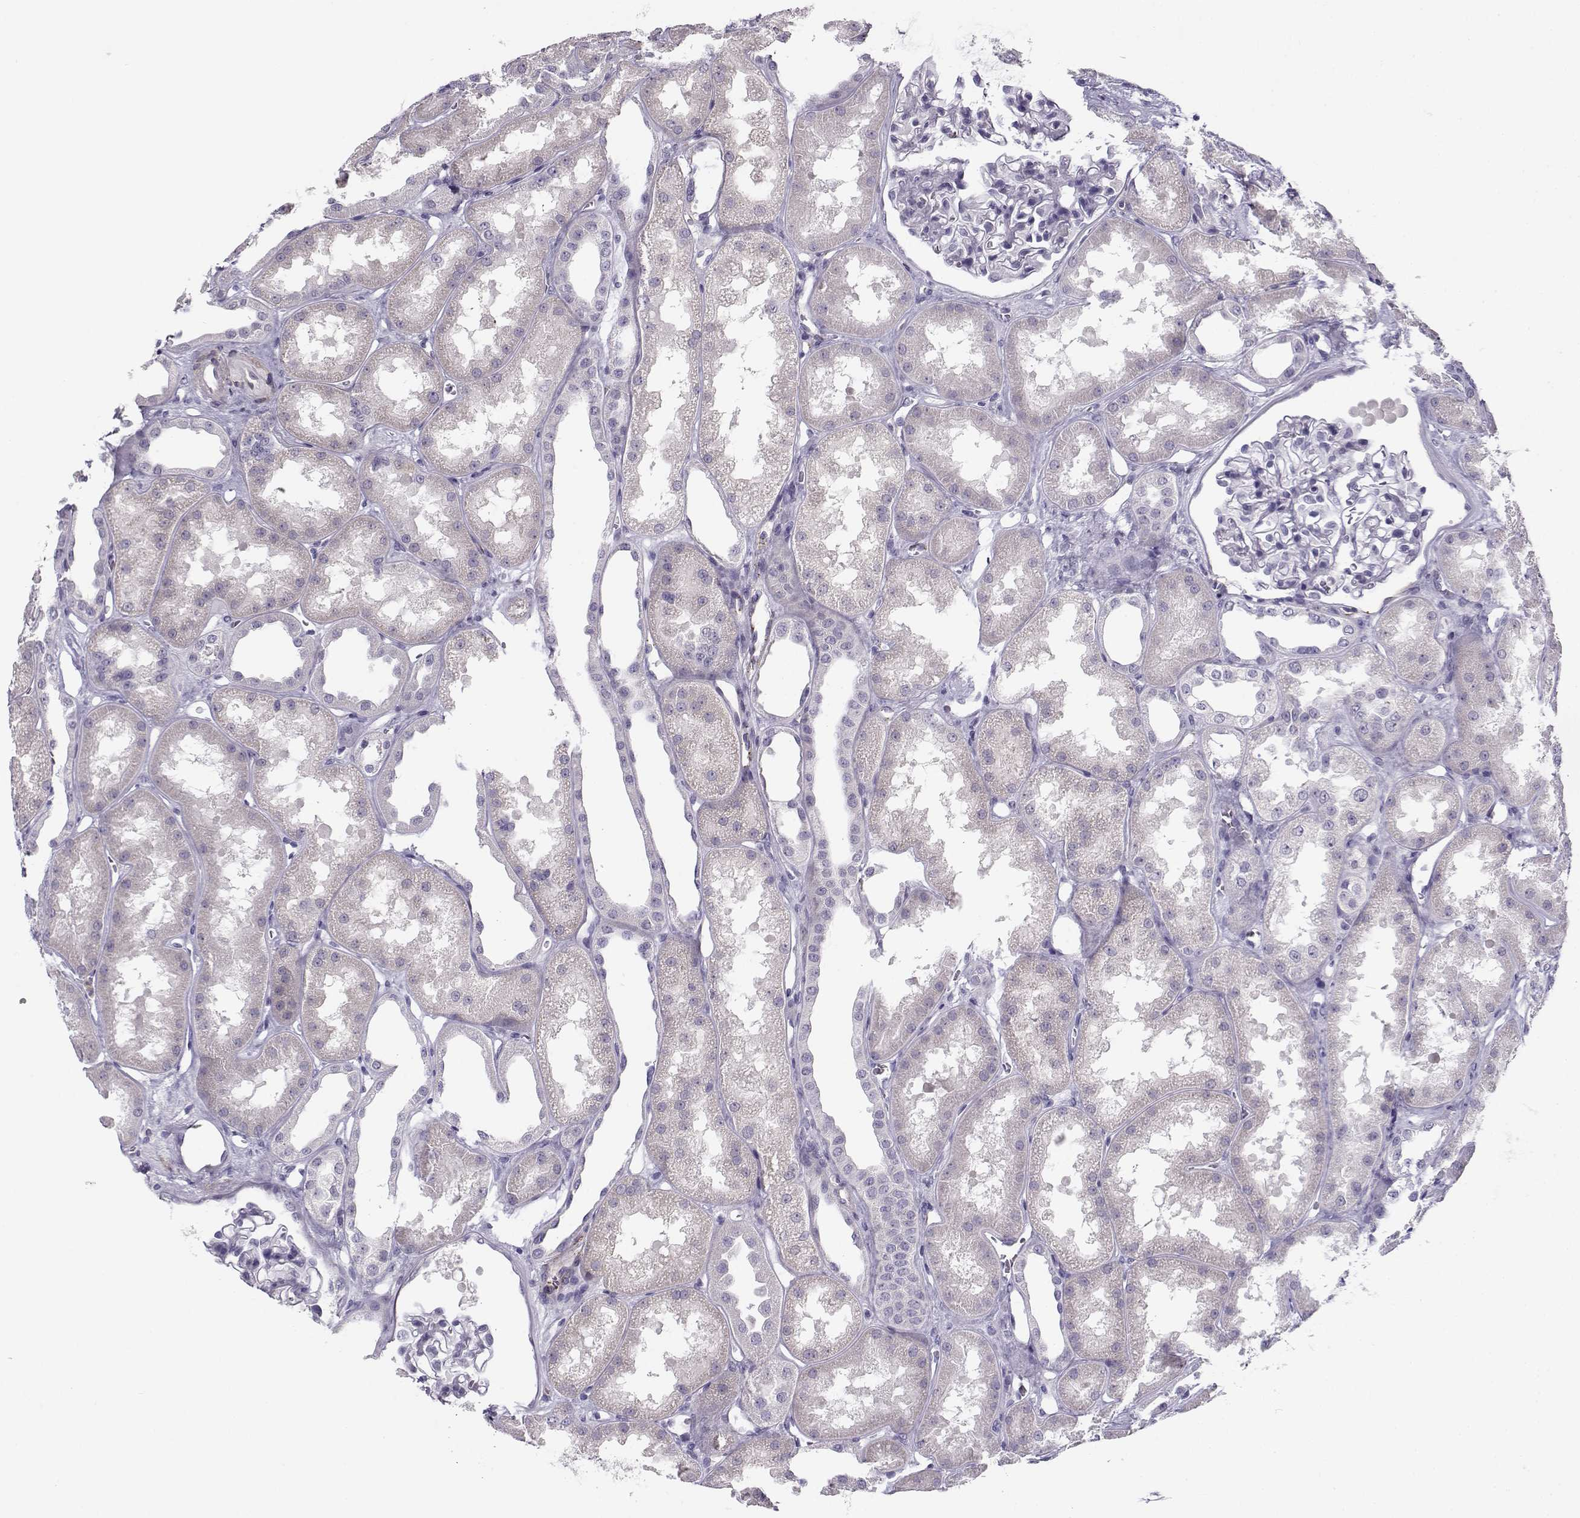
{"staining": {"intensity": "negative", "quantity": "none", "location": "none"}, "tissue": "kidney", "cell_type": "Cells in glomeruli", "image_type": "normal", "snomed": [{"axis": "morphology", "description": "Normal tissue, NOS"}, {"axis": "topography", "description": "Kidney"}], "caption": "Immunohistochemical staining of normal human kidney exhibits no significant positivity in cells in glomeruli. The staining is performed using DAB brown chromogen with nuclei counter-stained in using hematoxylin.", "gene": "MYO1A", "patient": {"sex": "male", "age": 61}}